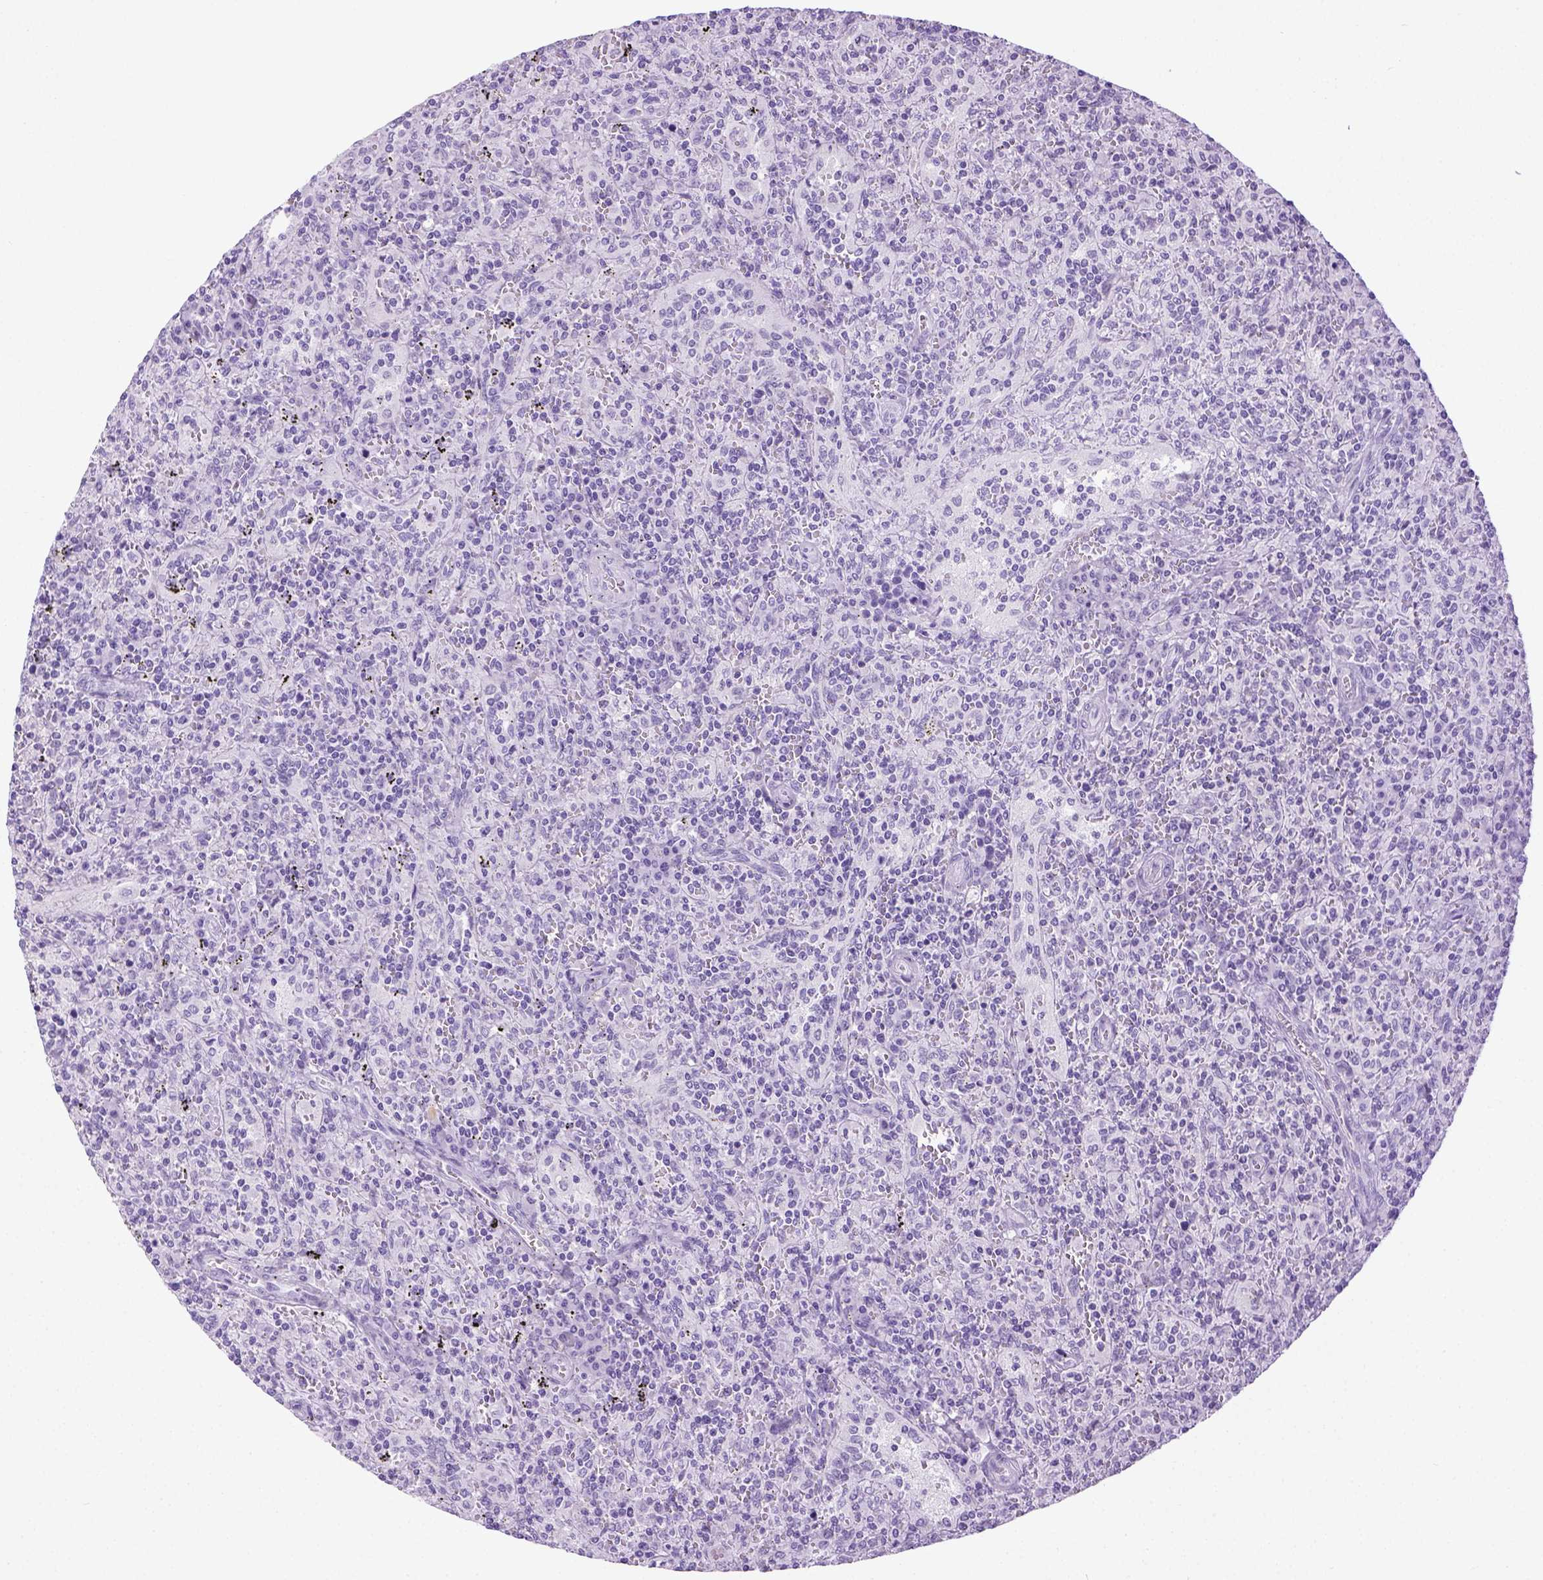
{"staining": {"intensity": "negative", "quantity": "none", "location": "none"}, "tissue": "lymphoma", "cell_type": "Tumor cells", "image_type": "cancer", "snomed": [{"axis": "morphology", "description": "Malignant lymphoma, non-Hodgkin's type, Low grade"}, {"axis": "topography", "description": "Spleen"}], "caption": "An image of lymphoma stained for a protein reveals no brown staining in tumor cells. (Brightfield microscopy of DAB immunohistochemistry at high magnification).", "gene": "LGSN", "patient": {"sex": "male", "age": 62}}